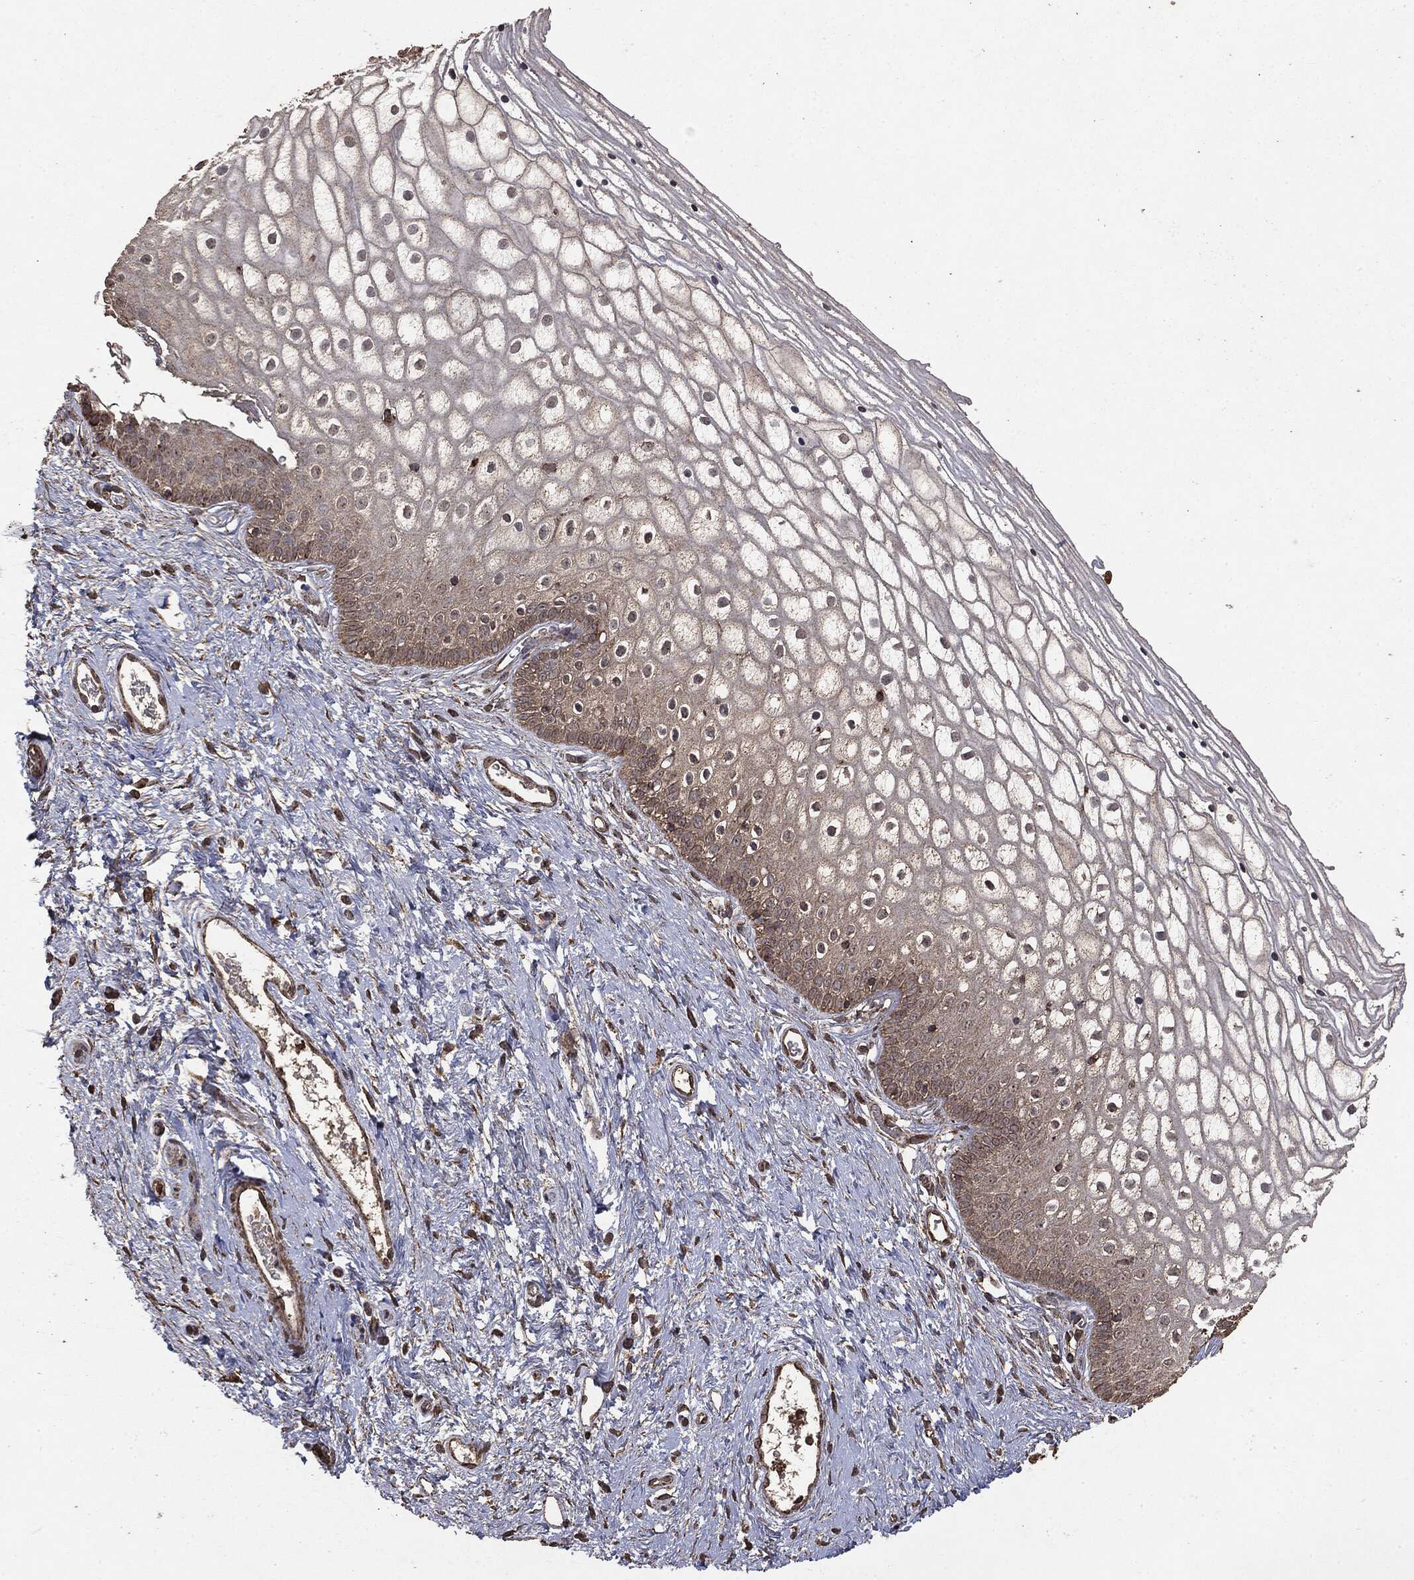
{"staining": {"intensity": "moderate", "quantity": "25%-75%", "location": "cytoplasmic/membranous,nuclear"}, "tissue": "vagina", "cell_type": "Squamous epithelial cells", "image_type": "normal", "snomed": [{"axis": "morphology", "description": "Normal tissue, NOS"}, {"axis": "topography", "description": "Vagina"}], "caption": "Squamous epithelial cells show medium levels of moderate cytoplasmic/membranous,nuclear expression in about 25%-75% of cells in unremarkable human vagina.", "gene": "MTOR", "patient": {"sex": "female", "age": 32}}